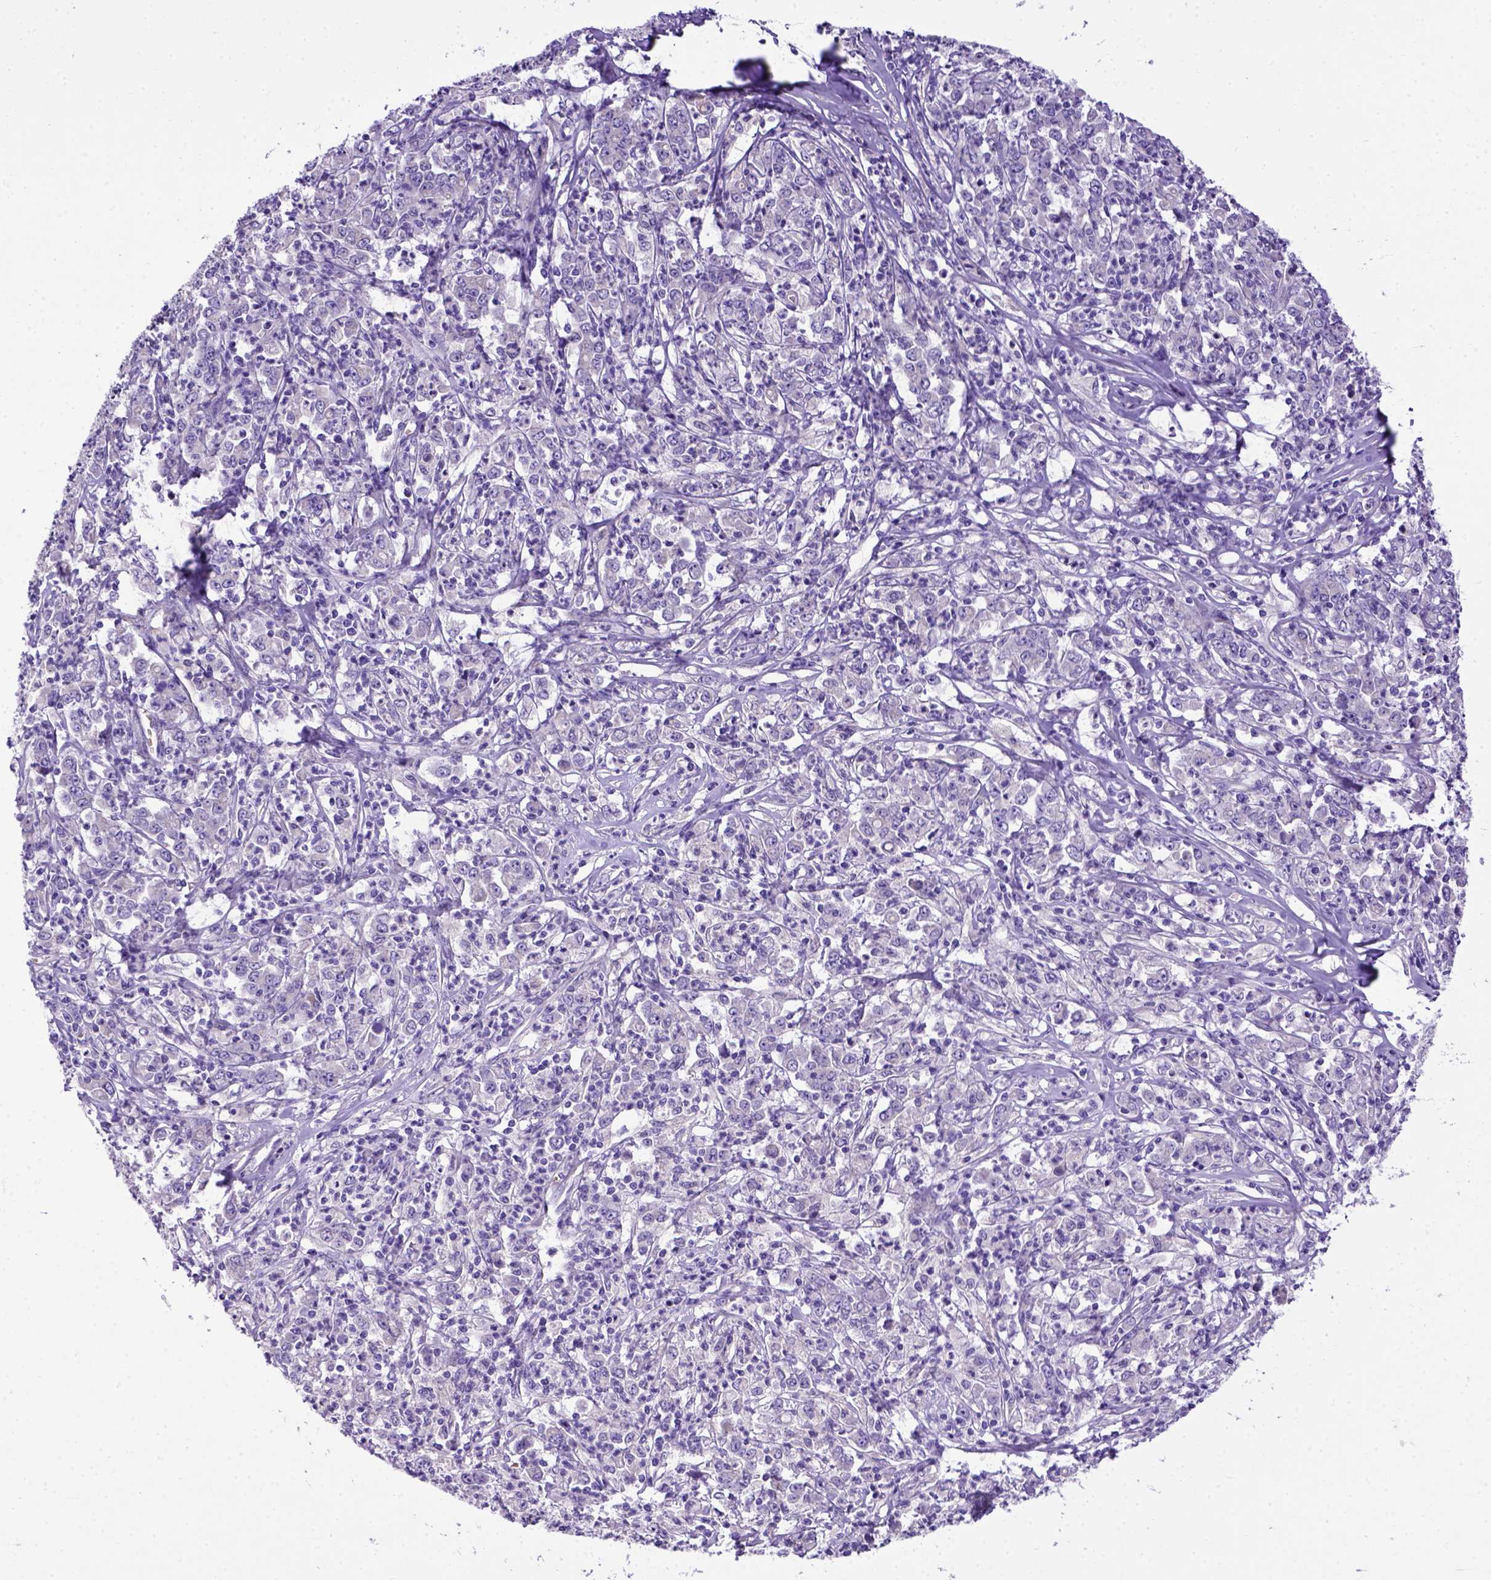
{"staining": {"intensity": "negative", "quantity": "none", "location": "none"}, "tissue": "stomach cancer", "cell_type": "Tumor cells", "image_type": "cancer", "snomed": [{"axis": "morphology", "description": "Adenocarcinoma, NOS"}, {"axis": "topography", "description": "Stomach, lower"}], "caption": "High power microscopy micrograph of an immunohistochemistry image of stomach cancer, revealing no significant positivity in tumor cells.", "gene": "ADAM12", "patient": {"sex": "female", "age": 71}}